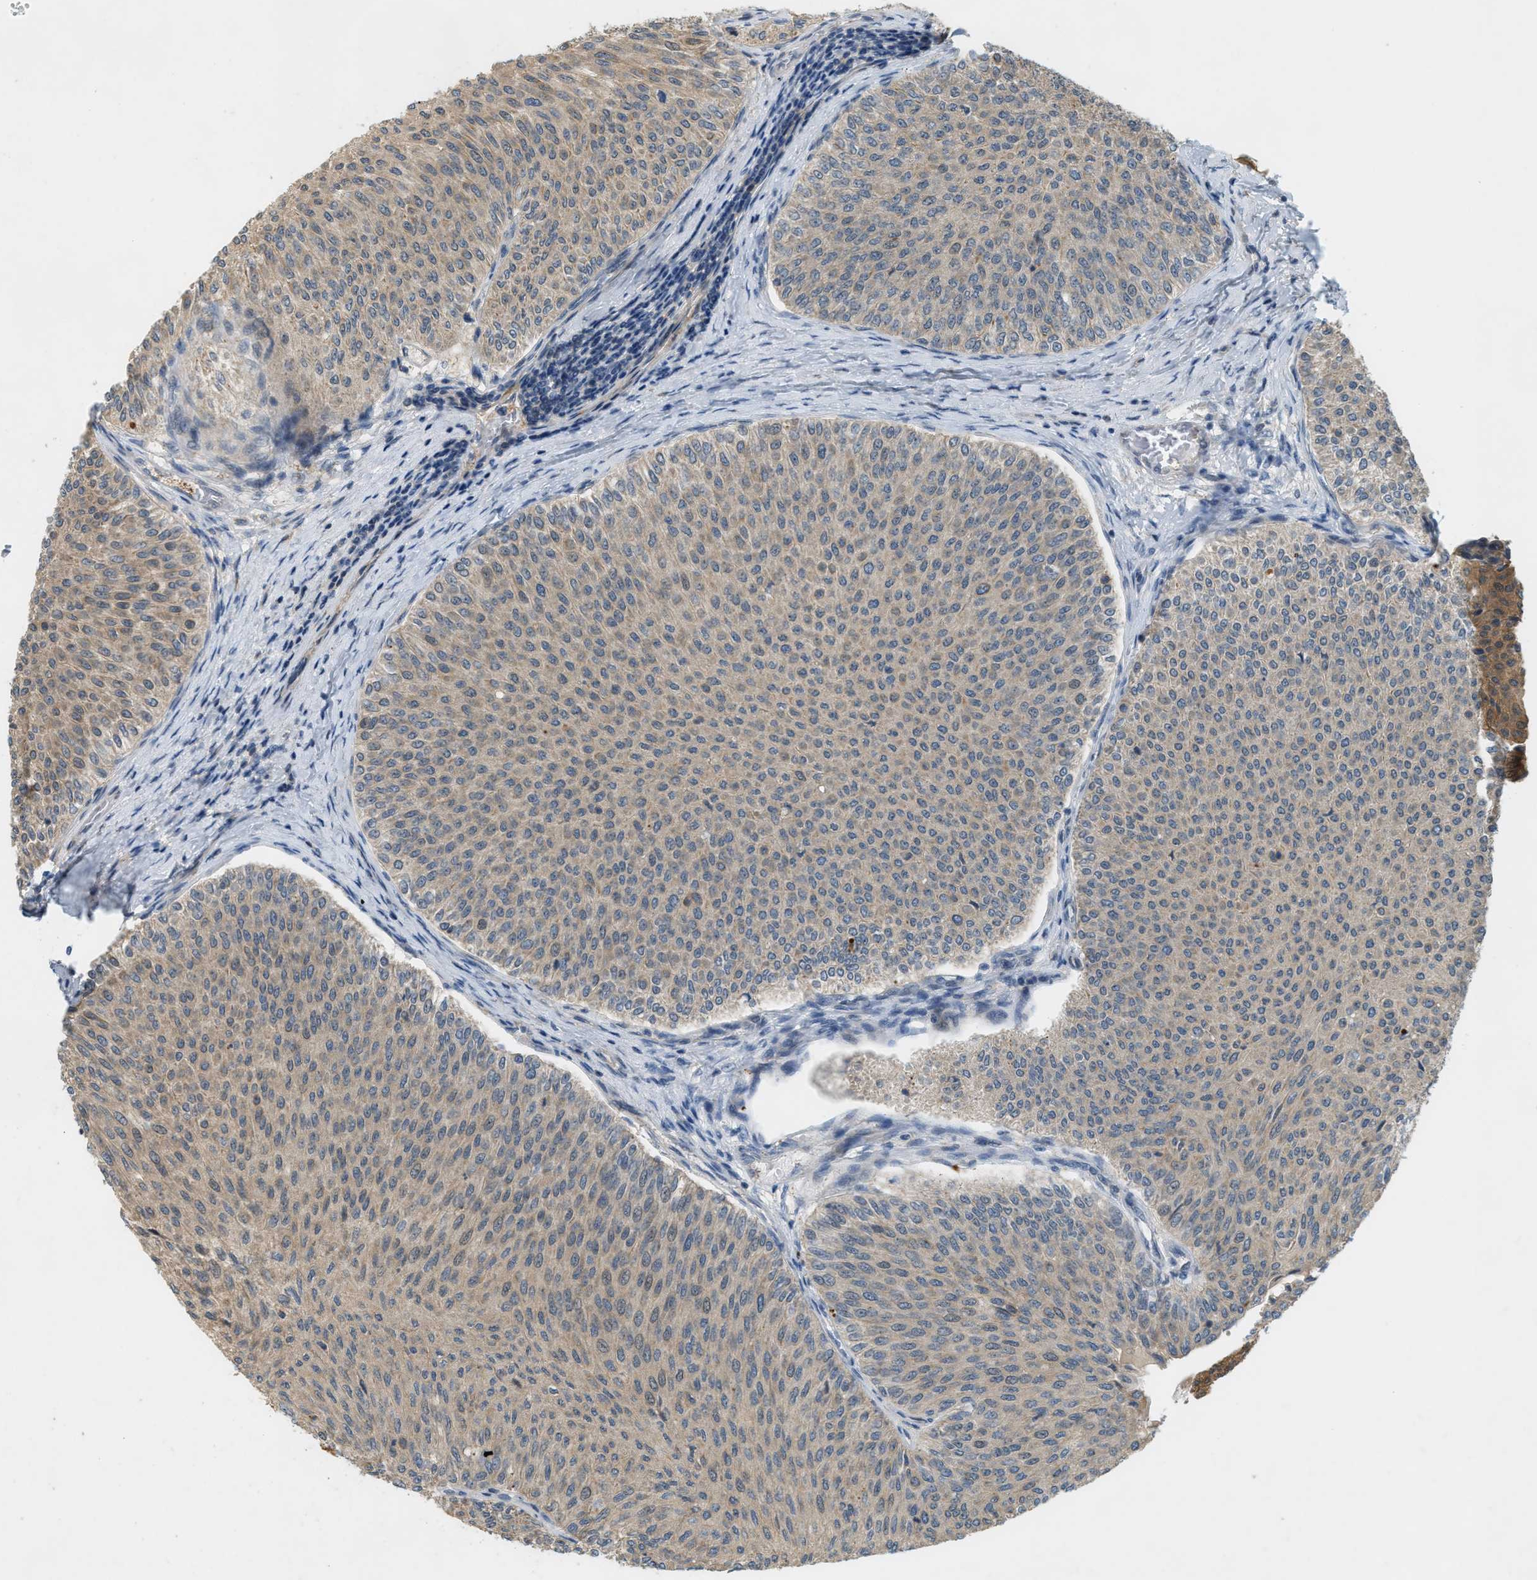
{"staining": {"intensity": "weak", "quantity": ">75%", "location": "cytoplasmic/membranous"}, "tissue": "urothelial cancer", "cell_type": "Tumor cells", "image_type": "cancer", "snomed": [{"axis": "morphology", "description": "Urothelial carcinoma, Low grade"}, {"axis": "topography", "description": "Urinary bladder"}], "caption": "A micrograph showing weak cytoplasmic/membranous staining in approximately >75% of tumor cells in low-grade urothelial carcinoma, as visualized by brown immunohistochemical staining.", "gene": "PDCL3", "patient": {"sex": "male", "age": 78}}